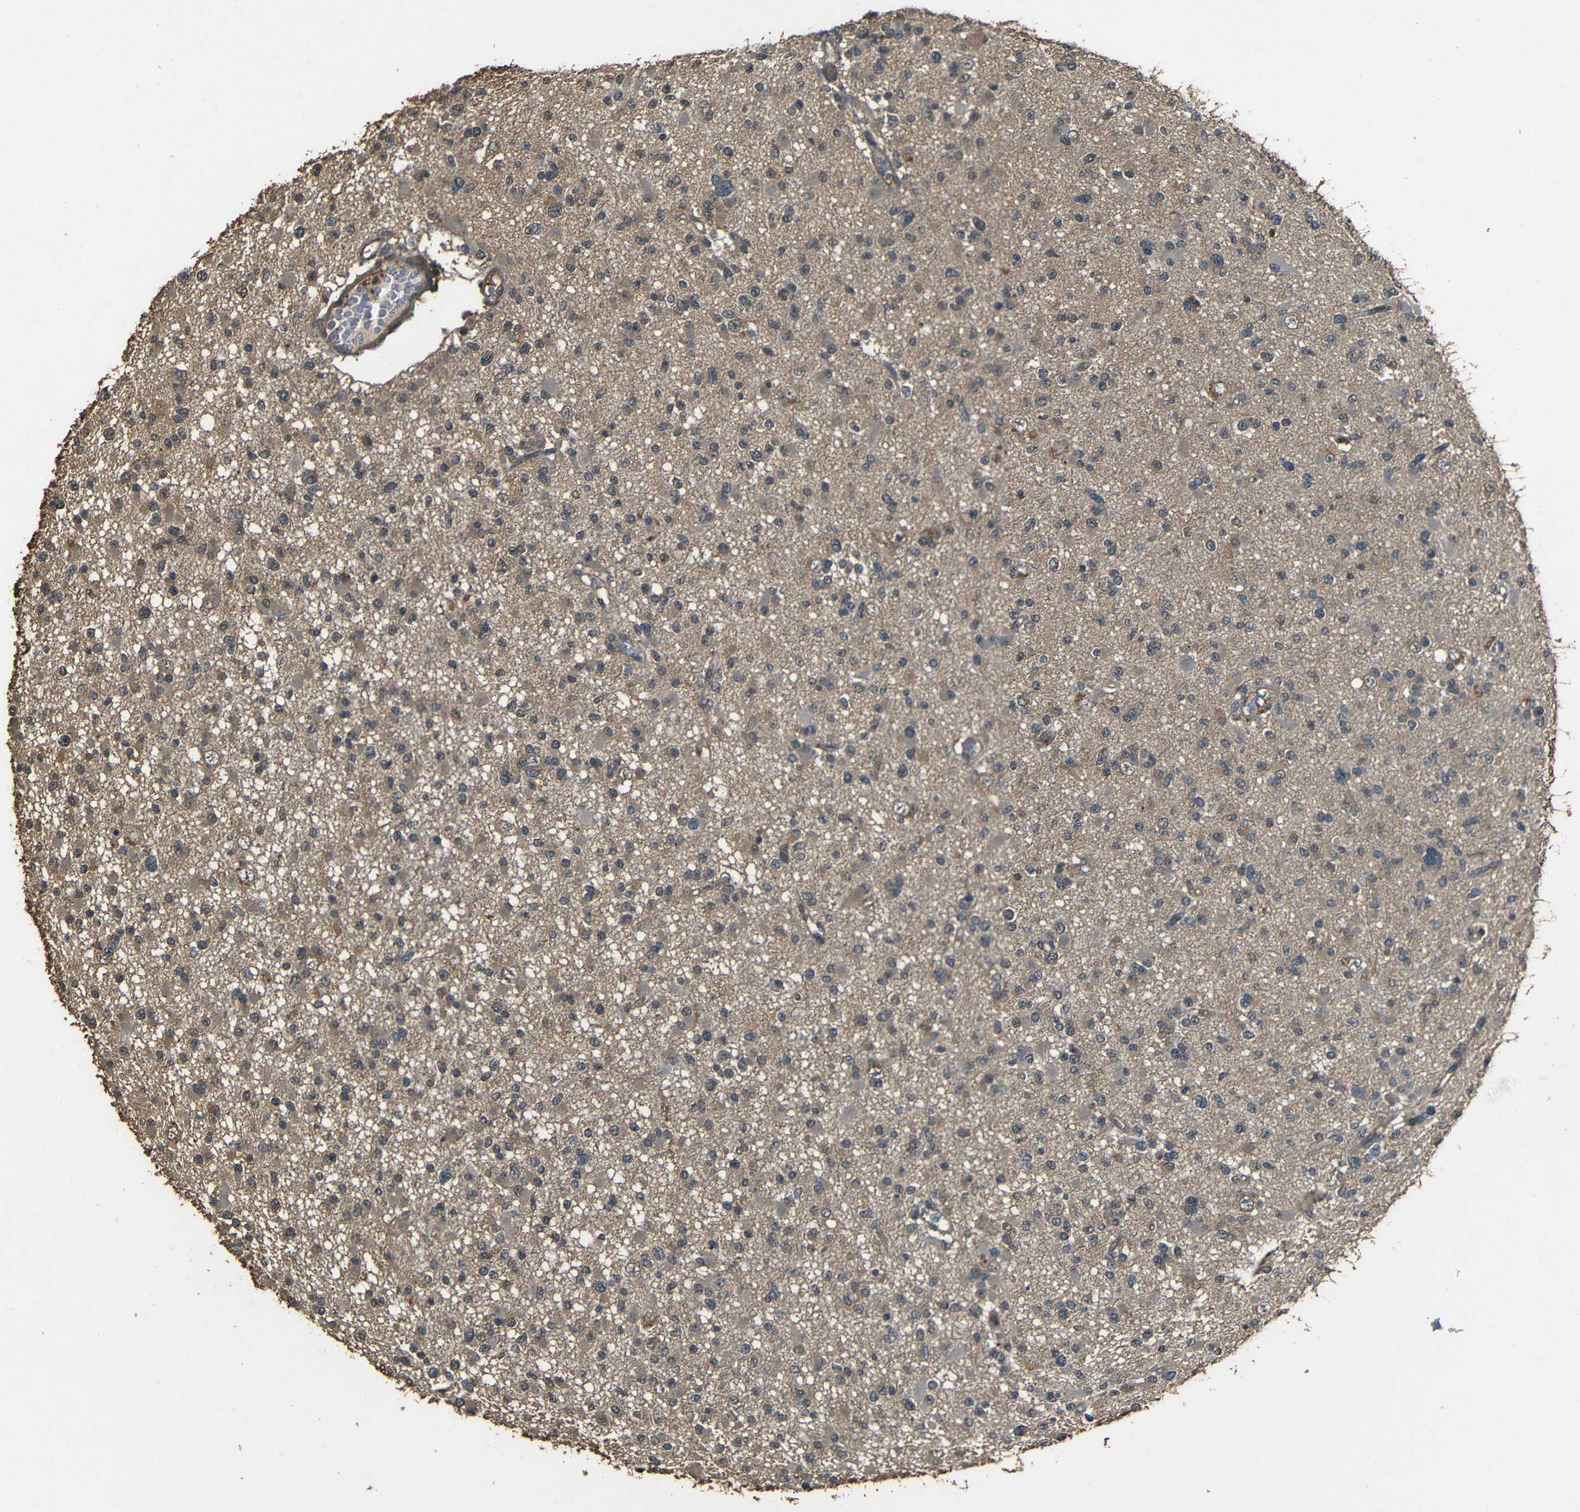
{"staining": {"intensity": "weak", "quantity": "25%-75%", "location": "cytoplasmic/membranous"}, "tissue": "glioma", "cell_type": "Tumor cells", "image_type": "cancer", "snomed": [{"axis": "morphology", "description": "Glioma, malignant, Low grade"}, {"axis": "topography", "description": "Brain"}], "caption": "This histopathology image reveals IHC staining of human glioma, with low weak cytoplasmic/membranous expression in about 25%-75% of tumor cells.", "gene": "PDE5A", "patient": {"sex": "female", "age": 22}}